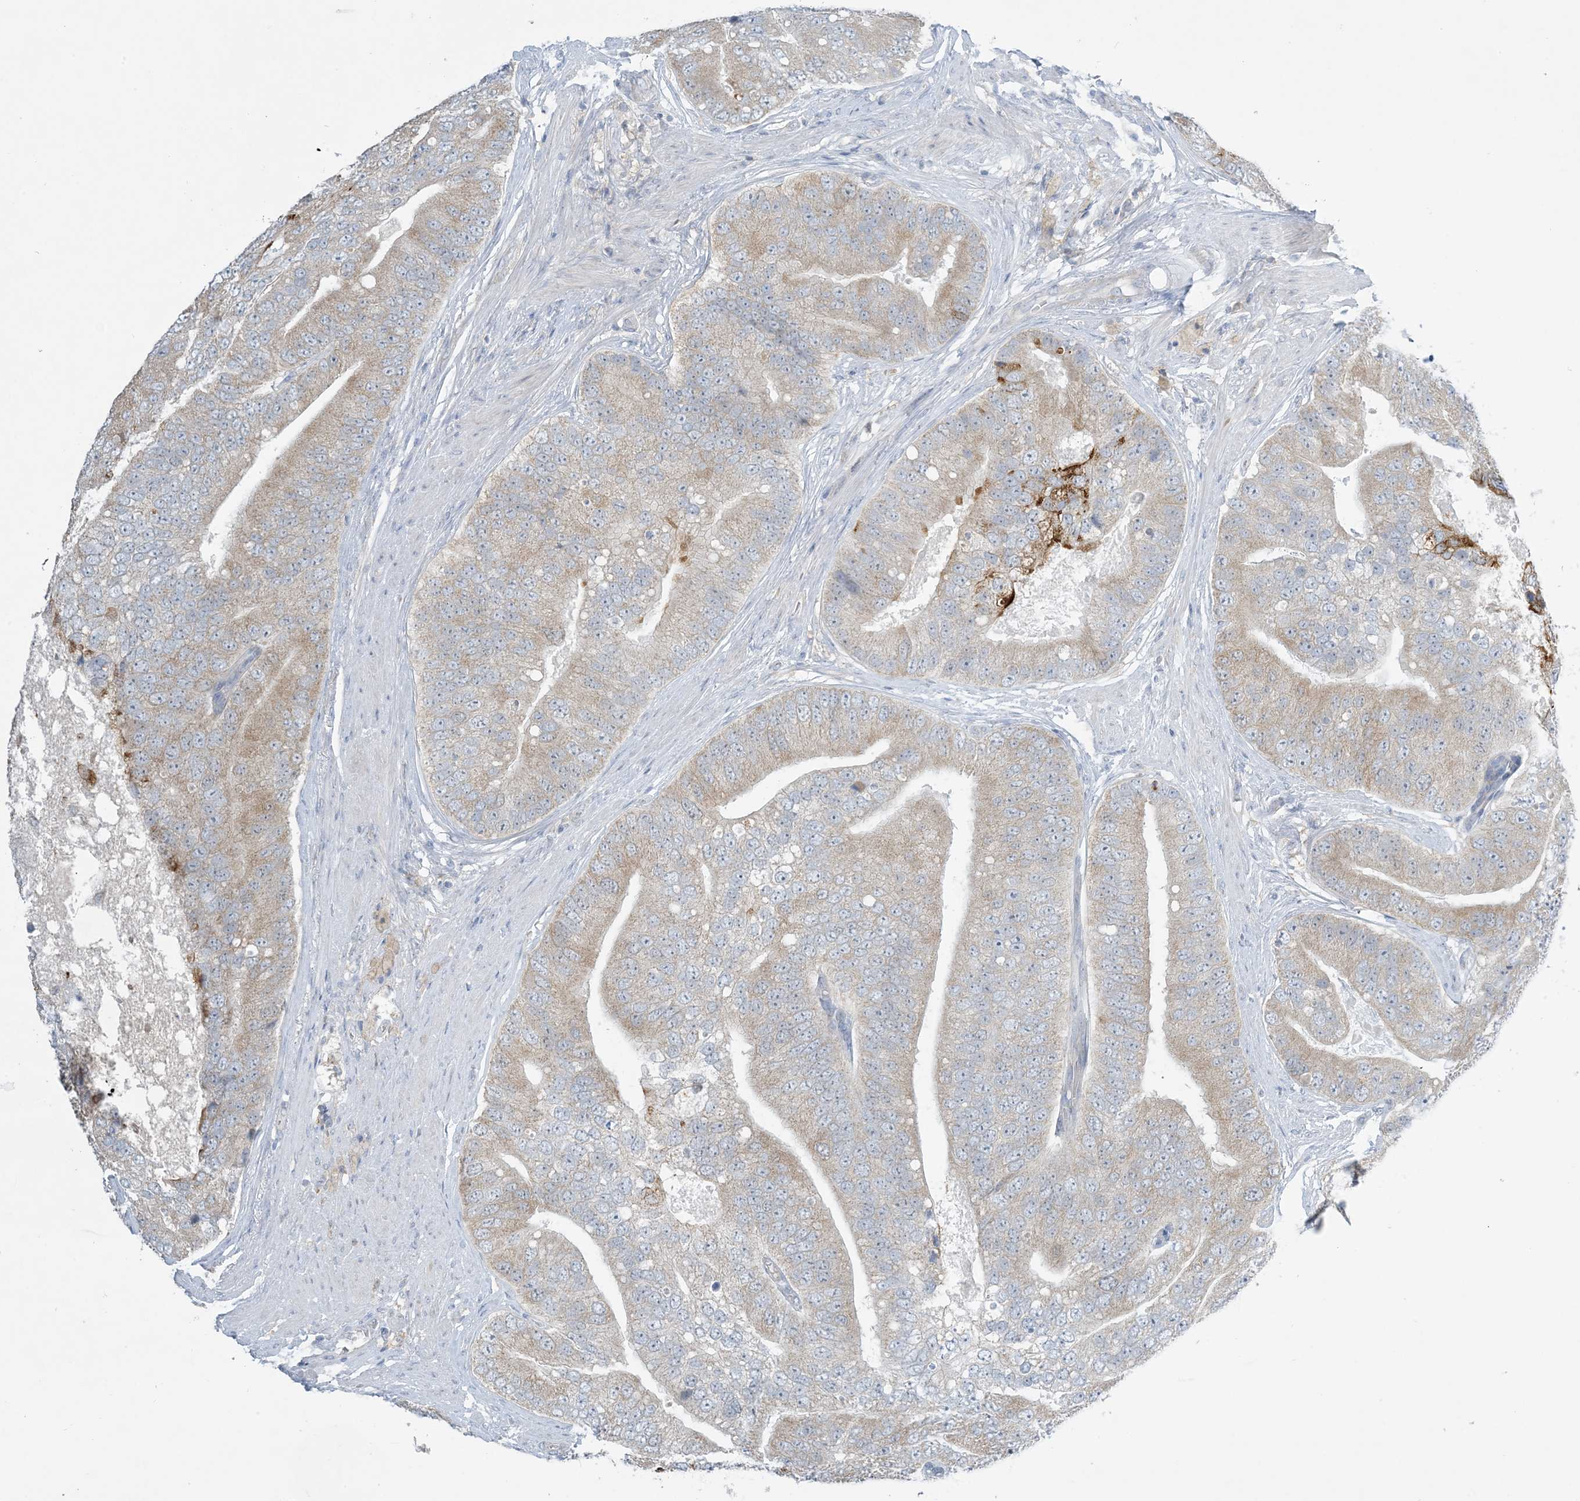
{"staining": {"intensity": "weak", "quantity": "25%-75%", "location": "cytoplasmic/membranous"}, "tissue": "prostate cancer", "cell_type": "Tumor cells", "image_type": "cancer", "snomed": [{"axis": "morphology", "description": "Adenocarcinoma, High grade"}, {"axis": "topography", "description": "Prostate"}], "caption": "Tumor cells demonstrate low levels of weak cytoplasmic/membranous positivity in about 25%-75% of cells in prostate cancer (high-grade adenocarcinoma).", "gene": "MRPS18A", "patient": {"sex": "male", "age": 70}}